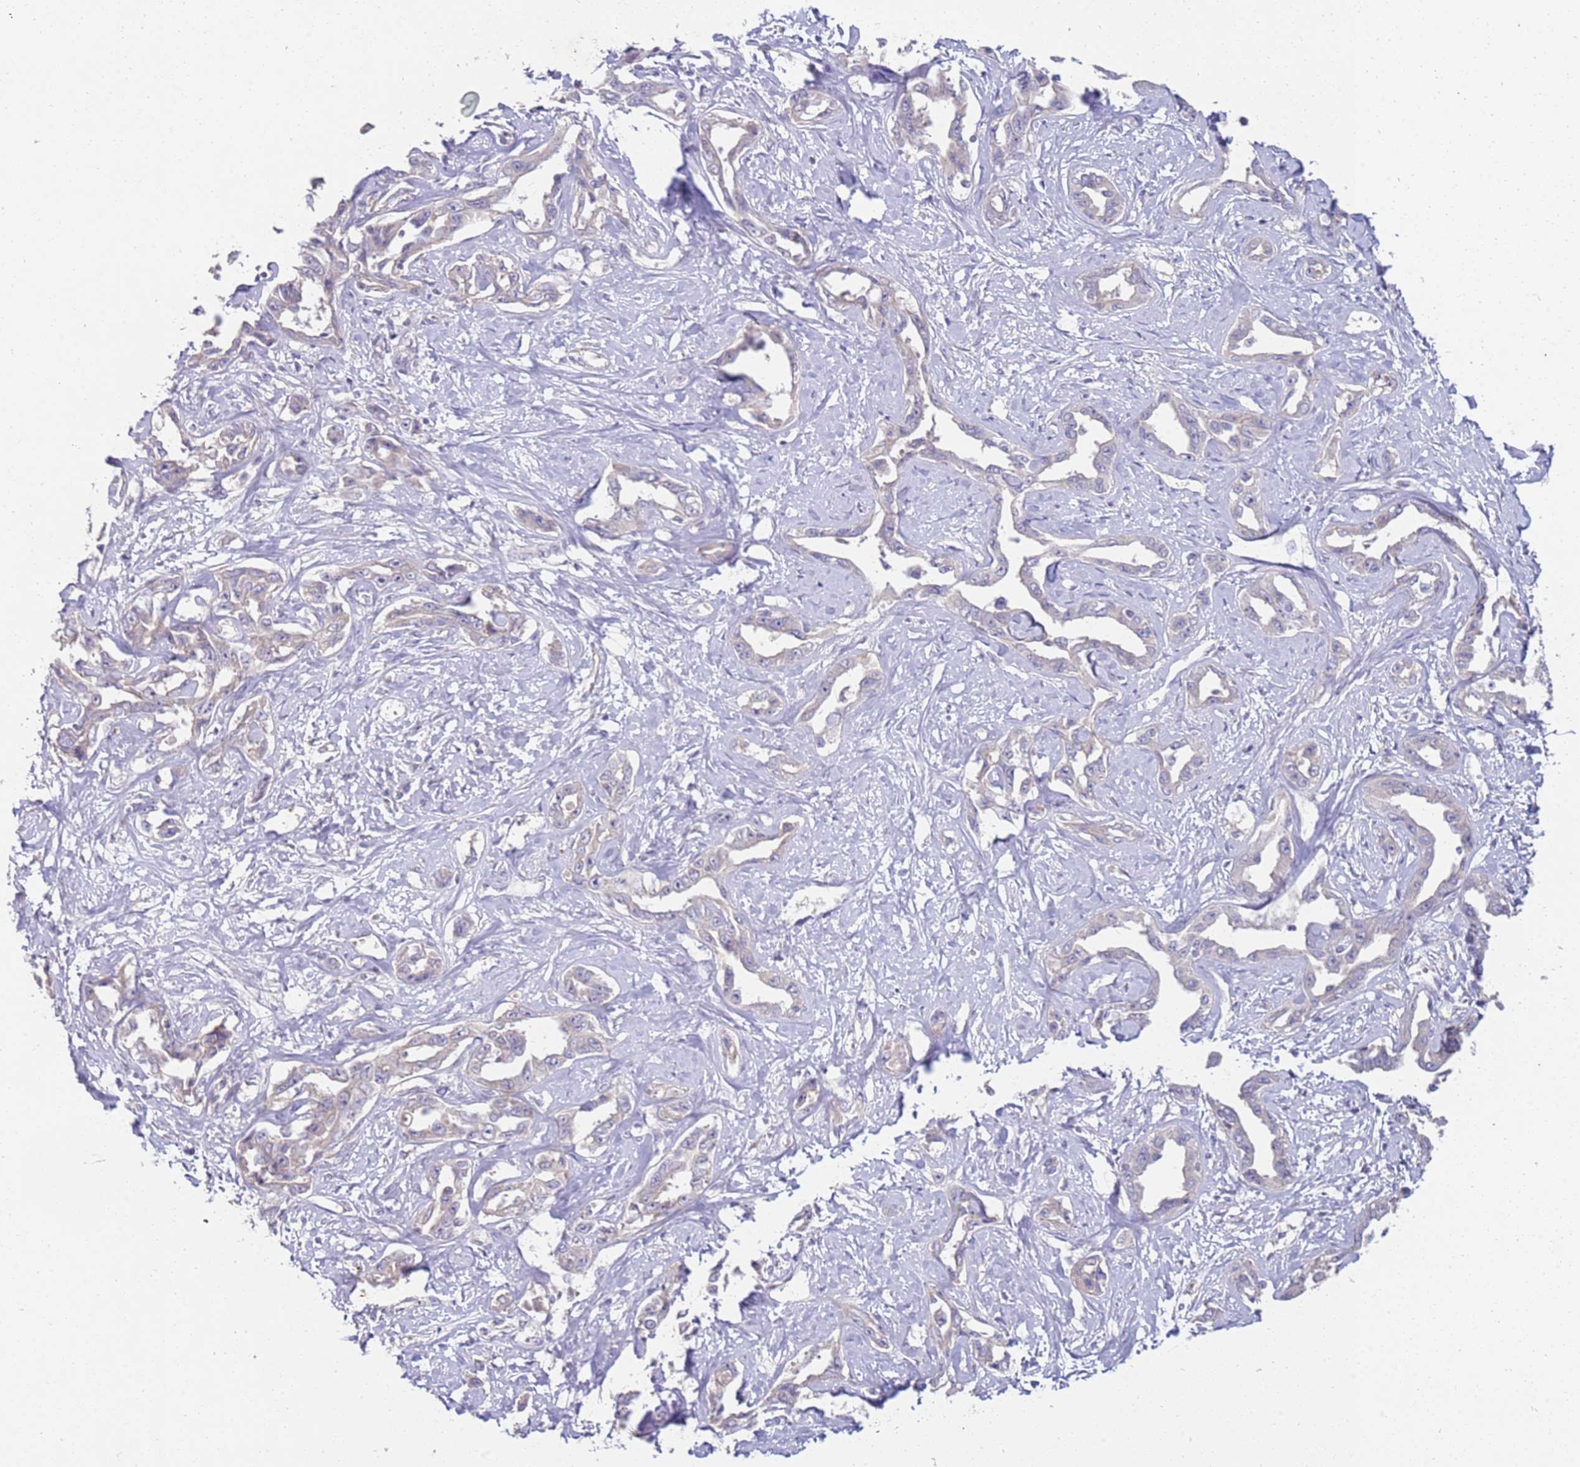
{"staining": {"intensity": "negative", "quantity": "none", "location": "none"}, "tissue": "liver cancer", "cell_type": "Tumor cells", "image_type": "cancer", "snomed": [{"axis": "morphology", "description": "Cholangiocarcinoma"}, {"axis": "topography", "description": "Liver"}], "caption": "DAB immunohistochemical staining of liver cancer (cholangiocarcinoma) reveals no significant staining in tumor cells.", "gene": "NMUR2", "patient": {"sex": "male", "age": 59}}